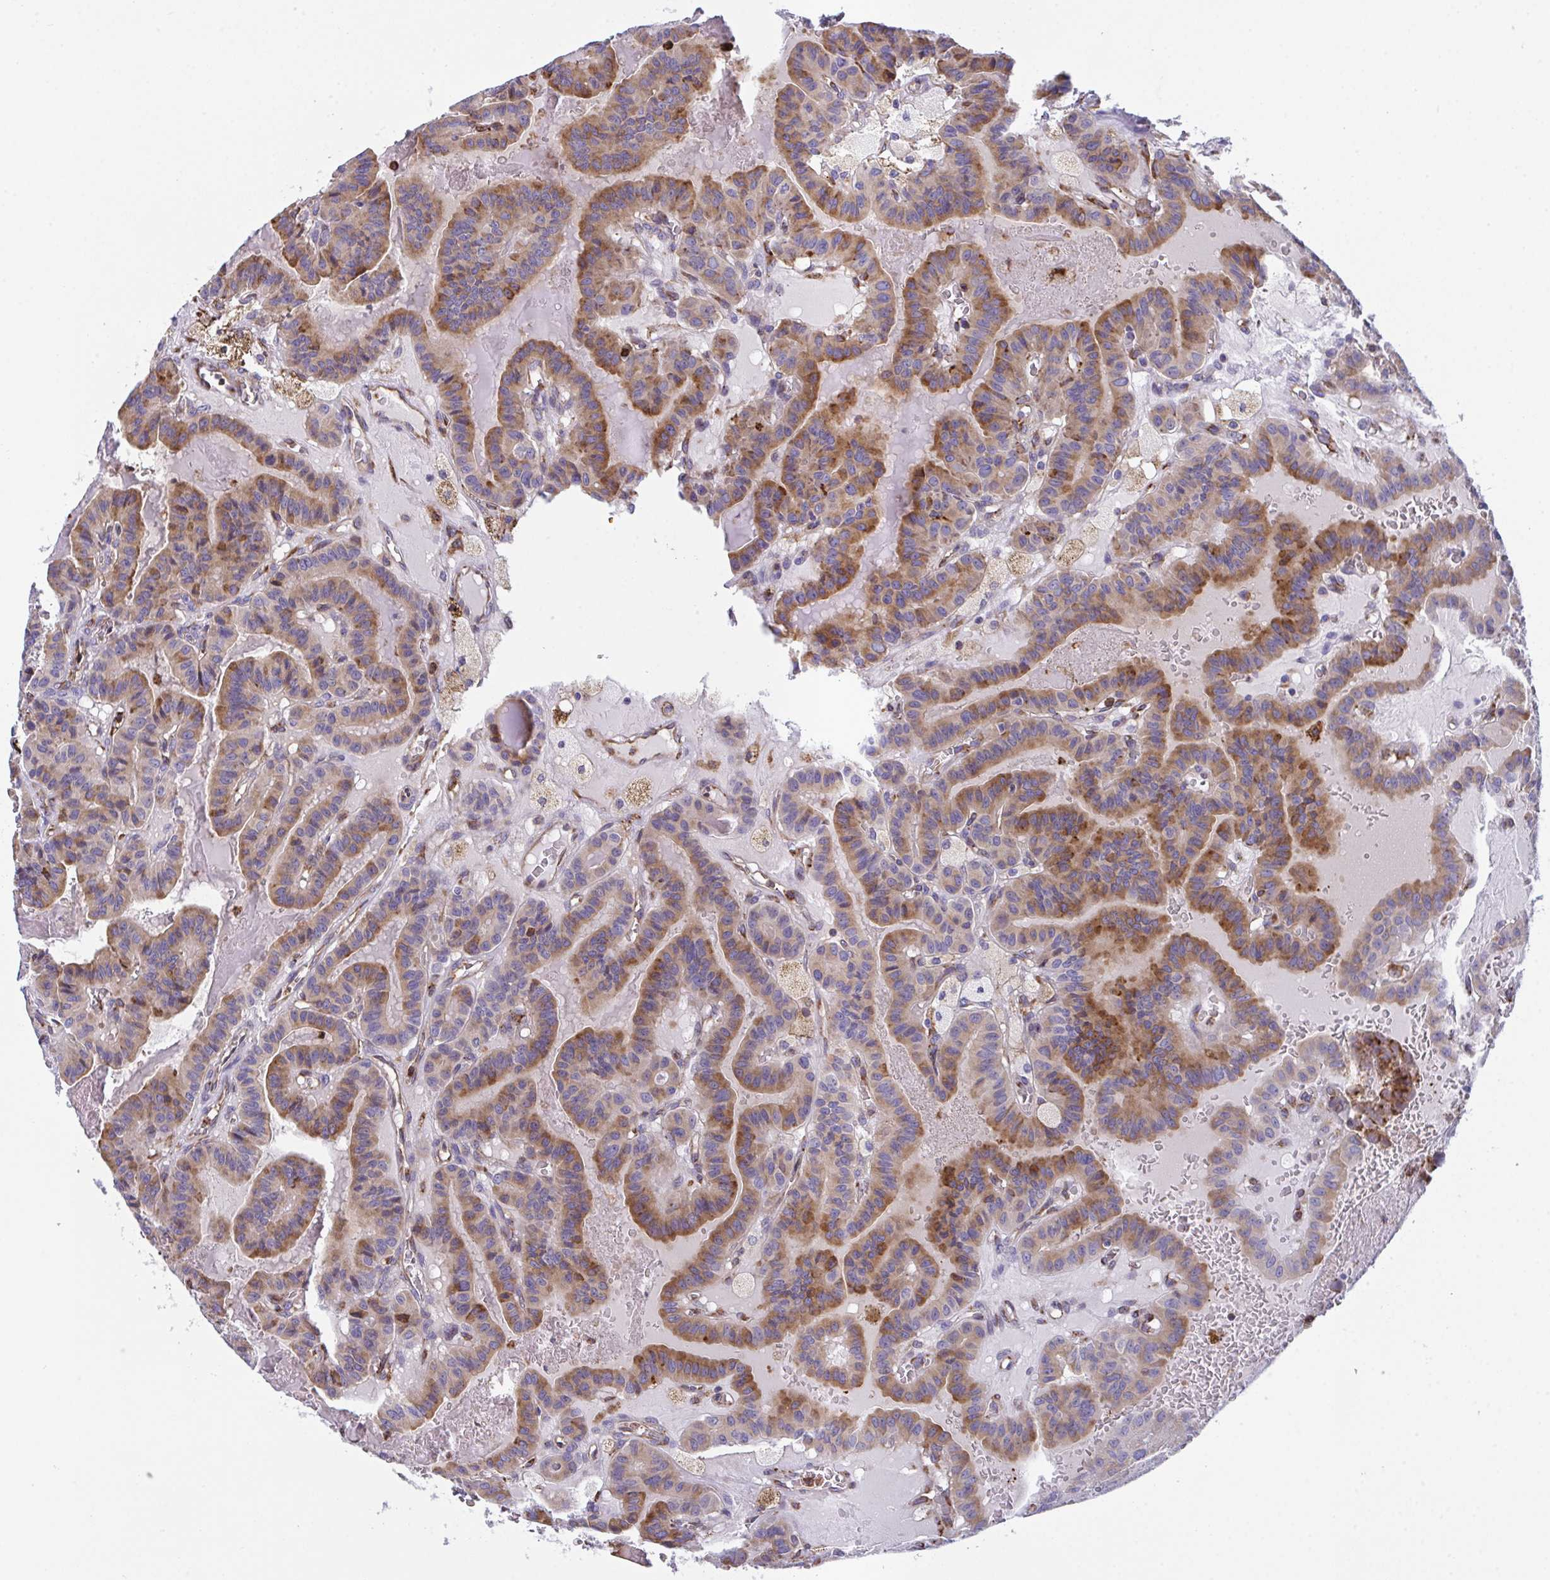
{"staining": {"intensity": "moderate", "quantity": ">75%", "location": "cytoplasmic/membranous"}, "tissue": "thyroid cancer", "cell_type": "Tumor cells", "image_type": "cancer", "snomed": [{"axis": "morphology", "description": "Papillary adenocarcinoma, NOS"}, {"axis": "topography", "description": "Thyroid gland"}], "caption": "About >75% of tumor cells in papillary adenocarcinoma (thyroid) exhibit moderate cytoplasmic/membranous protein staining as visualized by brown immunohistochemical staining.", "gene": "PEAK3", "patient": {"sex": "male", "age": 87}}